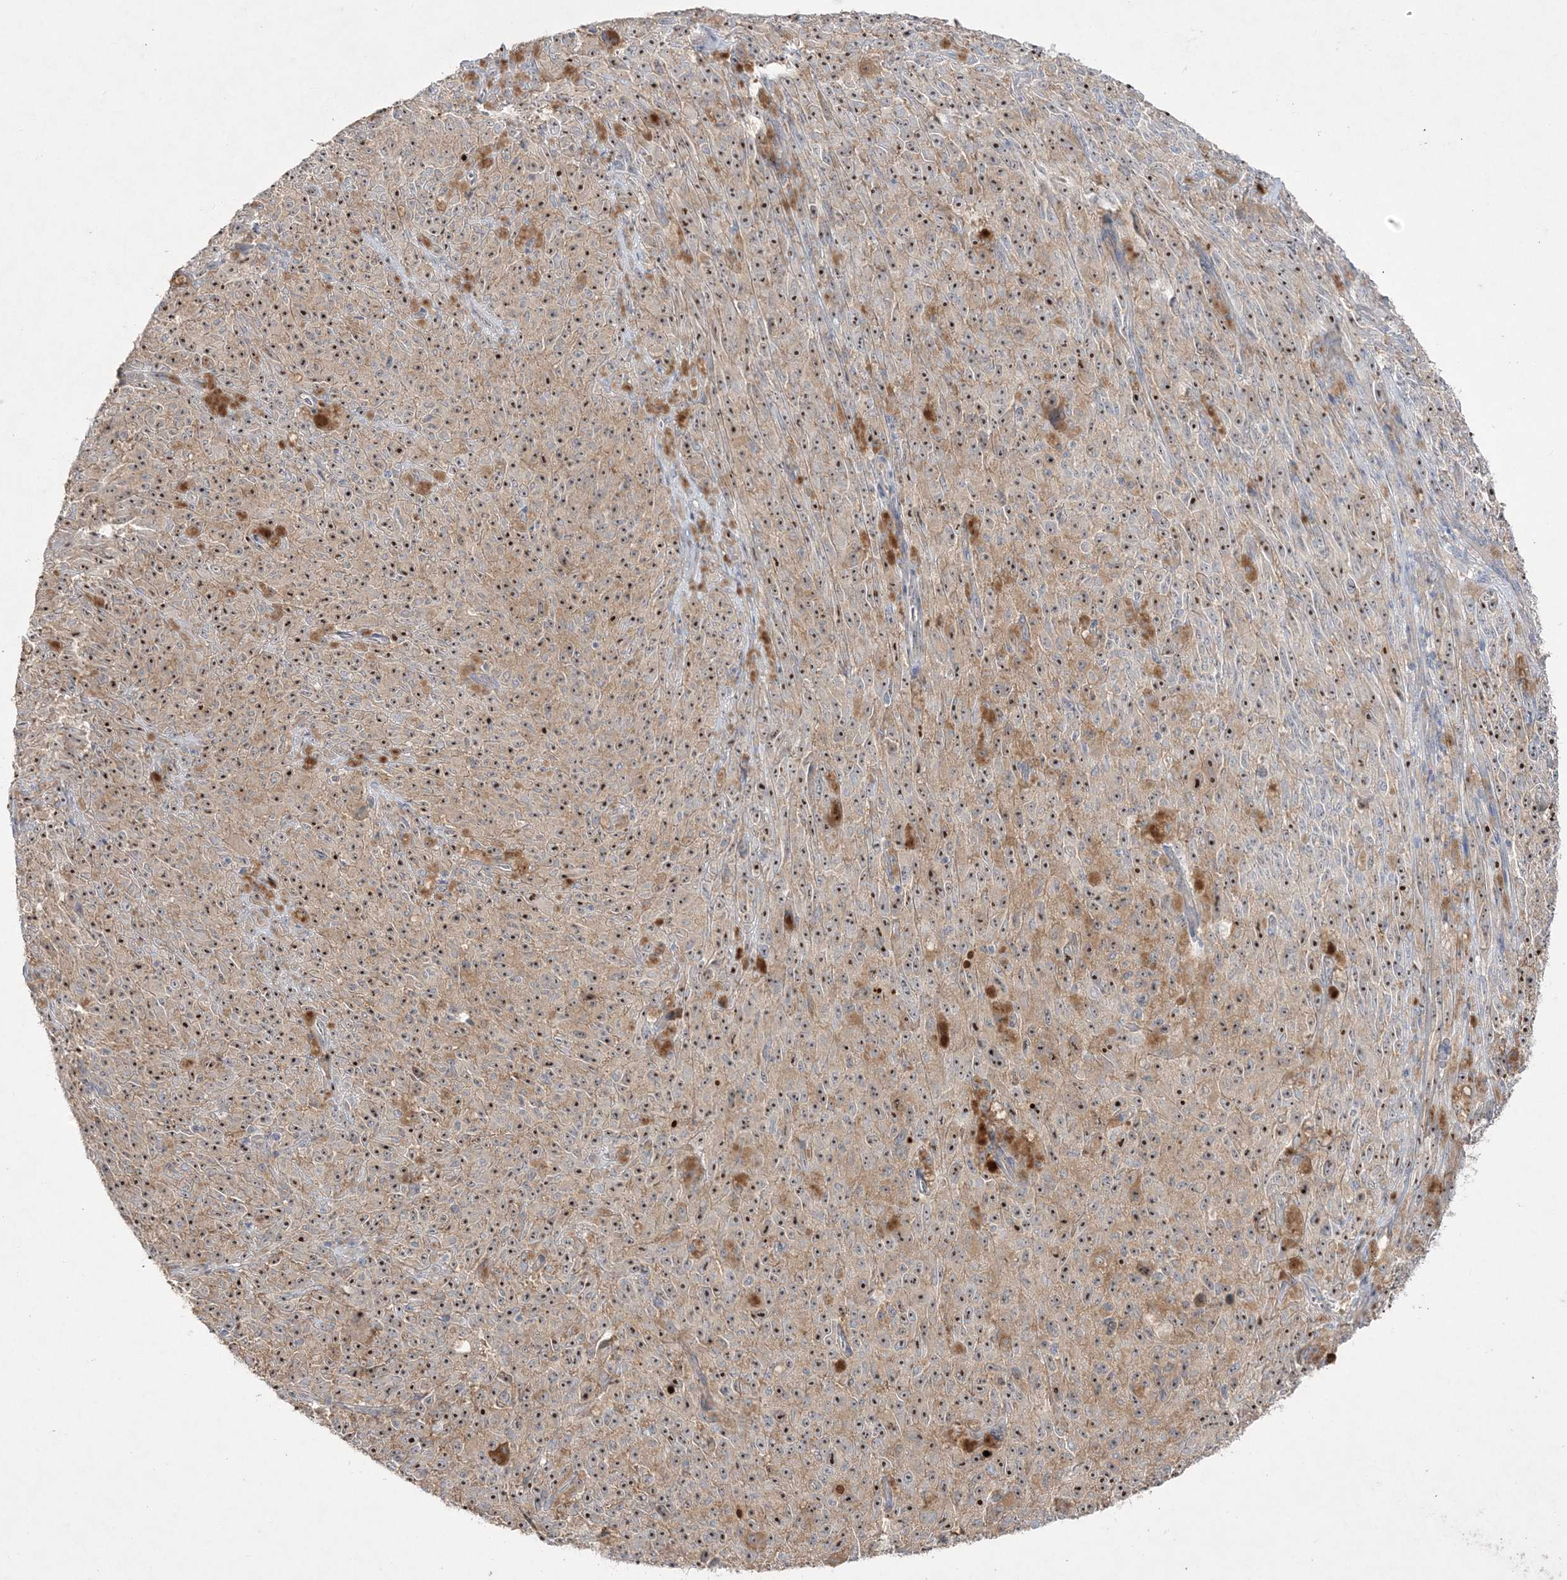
{"staining": {"intensity": "strong", "quantity": ">75%", "location": "nuclear"}, "tissue": "melanoma", "cell_type": "Tumor cells", "image_type": "cancer", "snomed": [{"axis": "morphology", "description": "Malignant melanoma, NOS"}, {"axis": "topography", "description": "Skin"}], "caption": "Melanoma stained with immunohistochemistry (IHC) shows strong nuclear staining in about >75% of tumor cells. The staining was performed using DAB, with brown indicating positive protein expression. Nuclei are stained blue with hematoxylin.", "gene": "NOP16", "patient": {"sex": "female", "age": 82}}